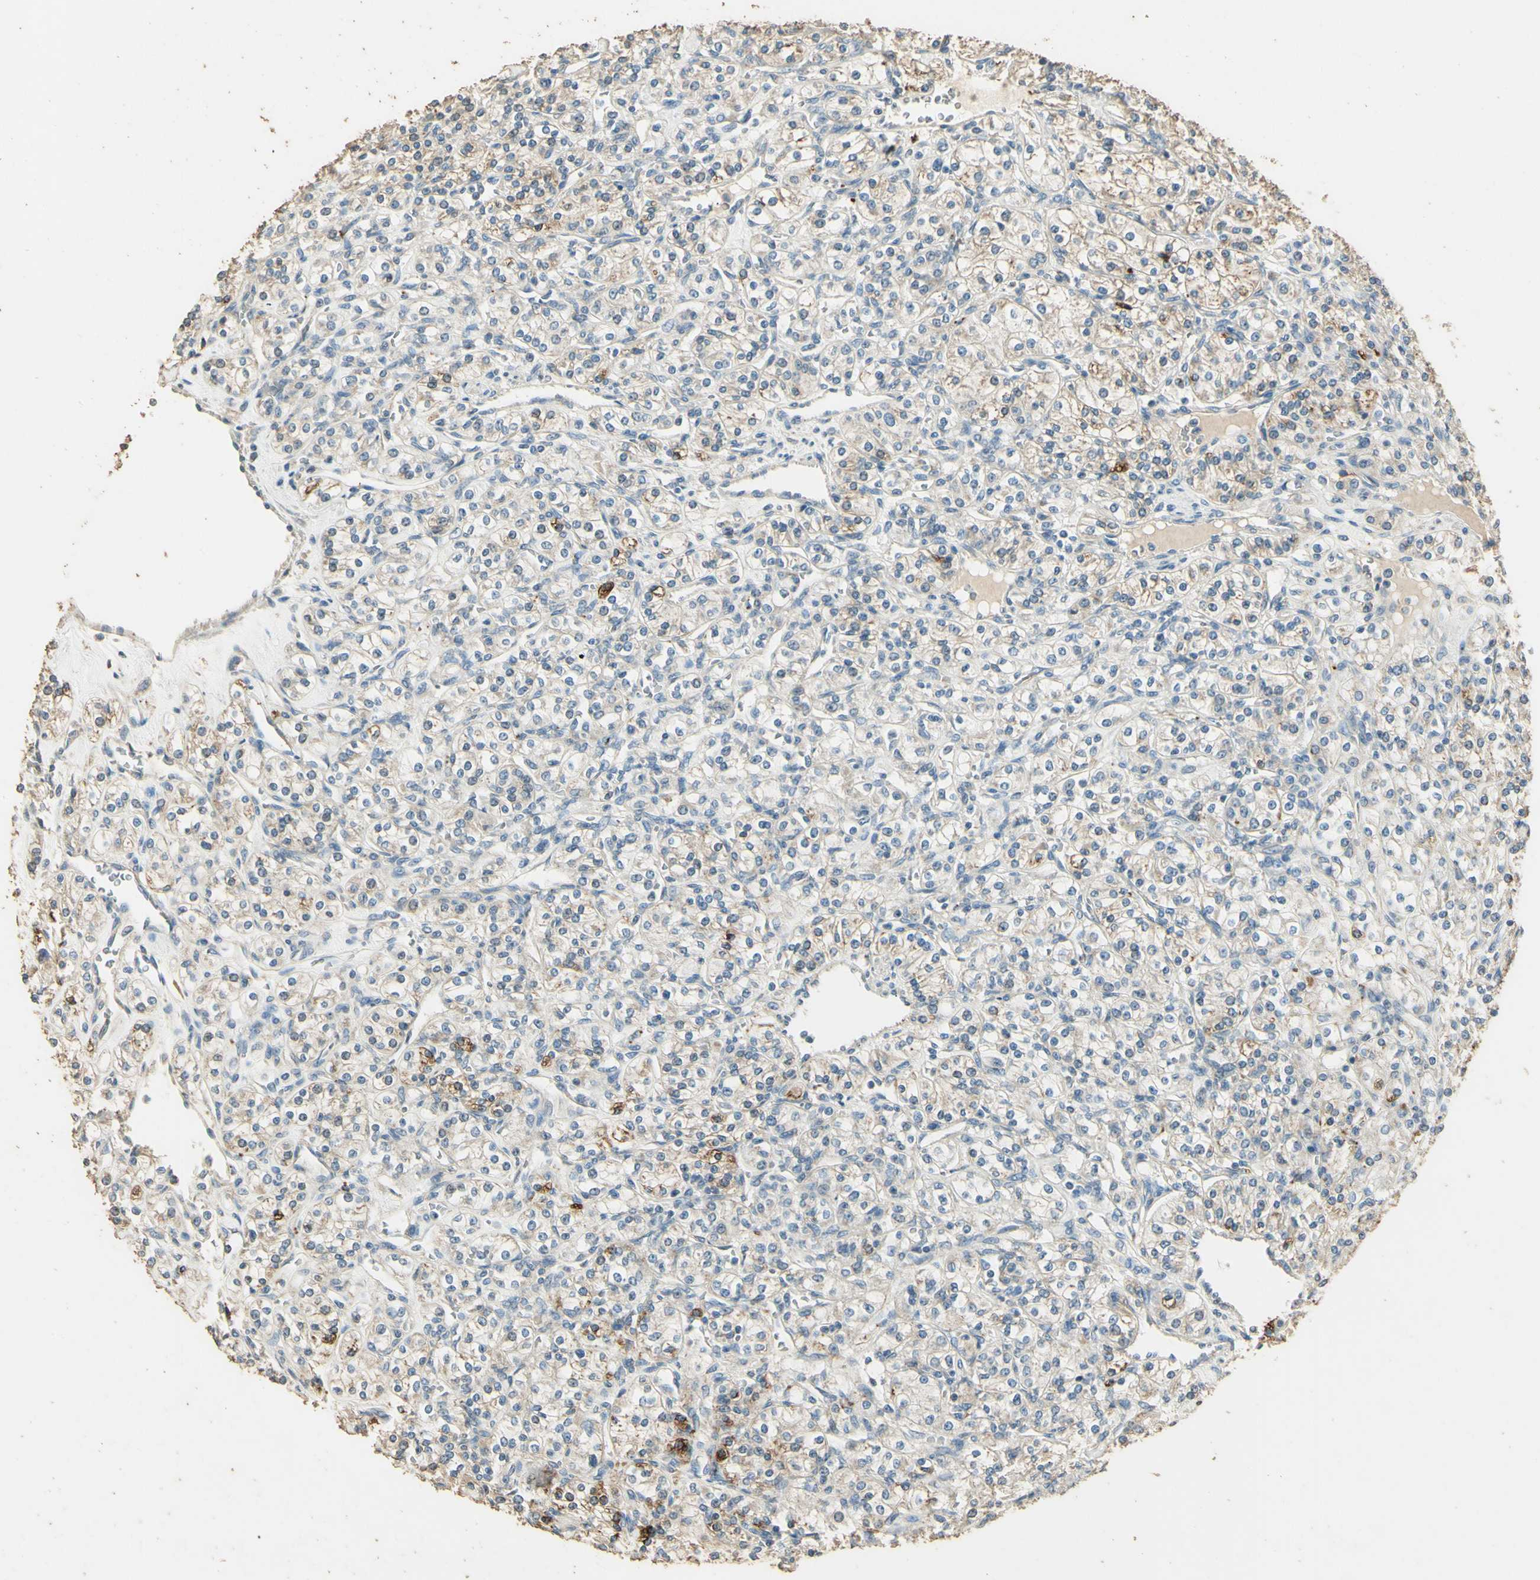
{"staining": {"intensity": "weak", "quantity": "<25%", "location": "cytoplasmic/membranous"}, "tissue": "renal cancer", "cell_type": "Tumor cells", "image_type": "cancer", "snomed": [{"axis": "morphology", "description": "Adenocarcinoma, NOS"}, {"axis": "topography", "description": "Kidney"}], "caption": "Immunohistochemistry (IHC) micrograph of neoplastic tissue: human renal cancer stained with DAB (3,3'-diaminobenzidine) shows no significant protein expression in tumor cells.", "gene": "ARHGEF17", "patient": {"sex": "male", "age": 77}}